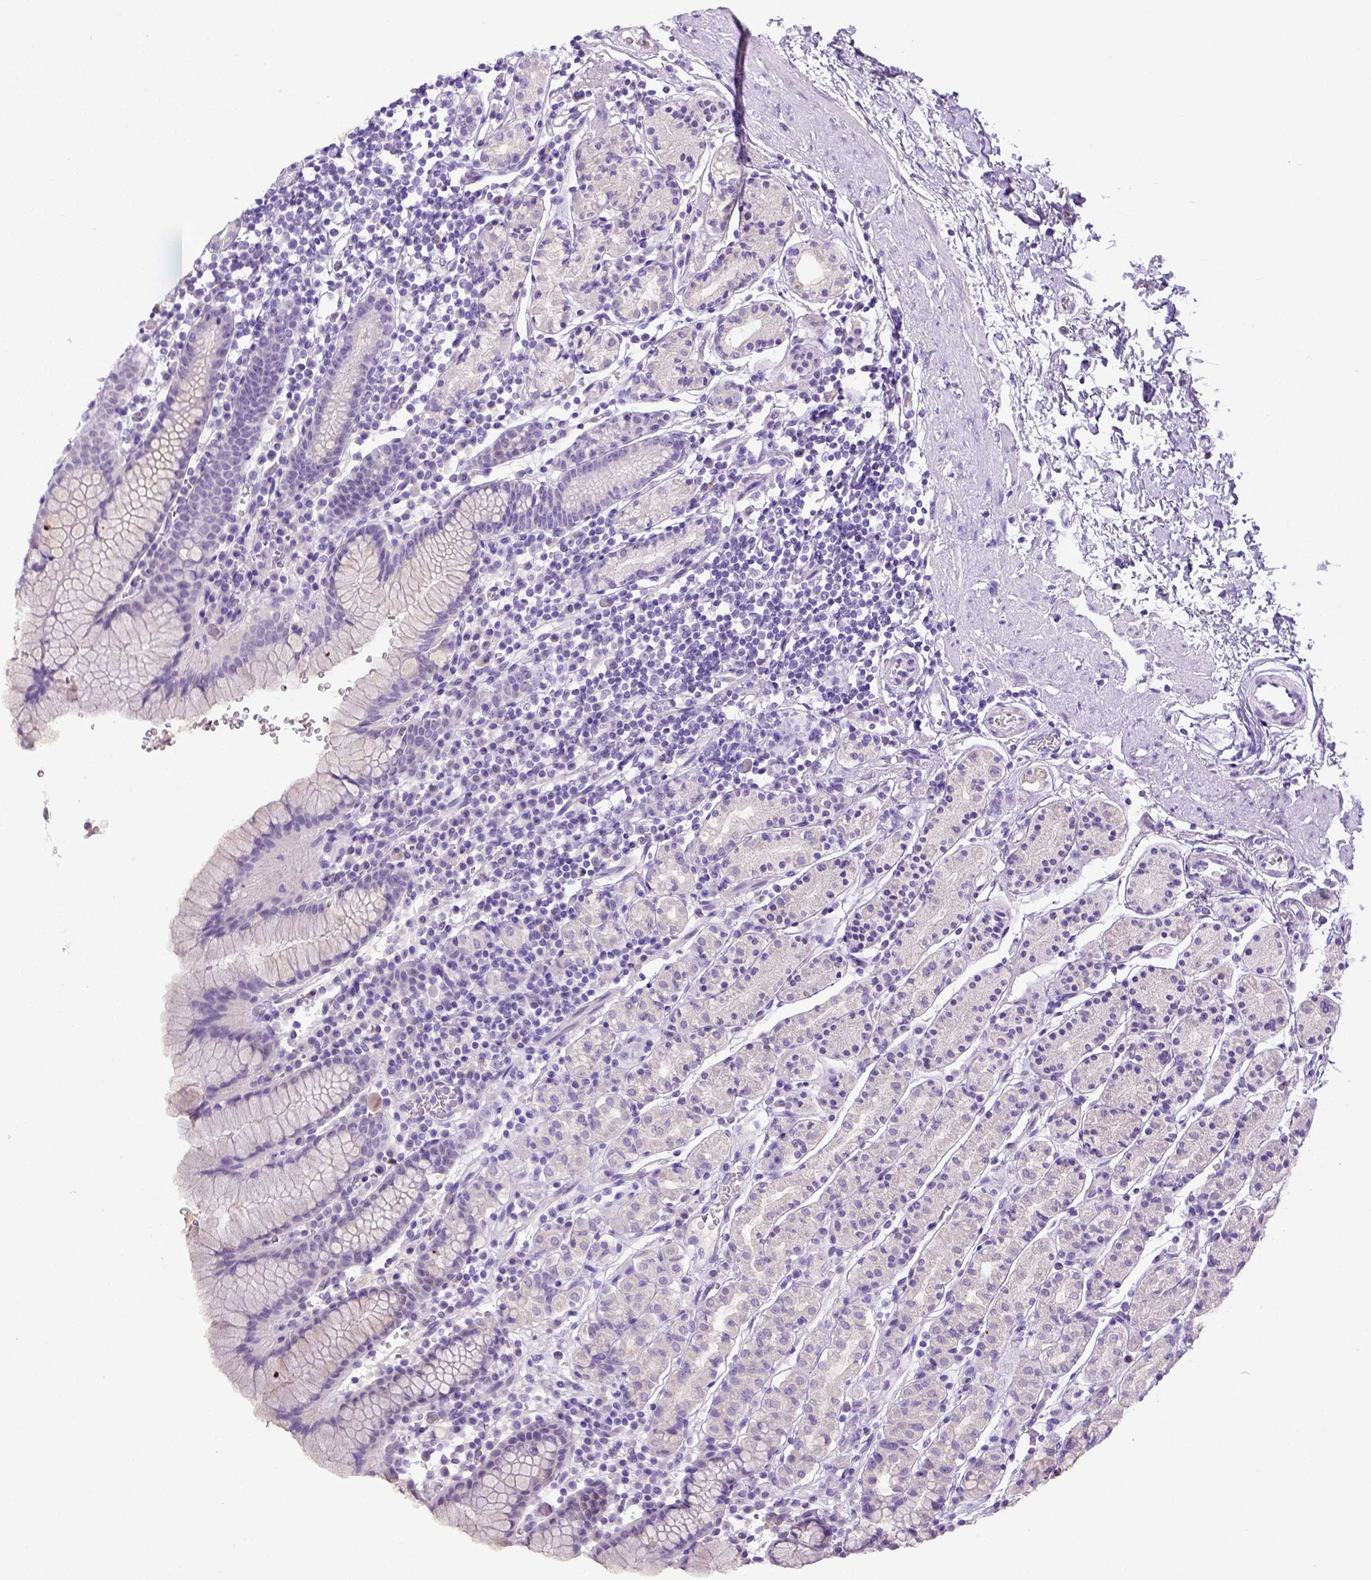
{"staining": {"intensity": "negative", "quantity": "none", "location": "none"}, "tissue": "stomach", "cell_type": "Glandular cells", "image_type": "normal", "snomed": [{"axis": "morphology", "description": "Normal tissue, NOS"}, {"axis": "topography", "description": "Stomach, upper"}, {"axis": "topography", "description": "Stomach"}], "caption": "Glandular cells show no significant staining in benign stomach. (DAB immunohistochemistry, high magnification).", "gene": "ITIH4", "patient": {"sex": "male", "age": 62}}